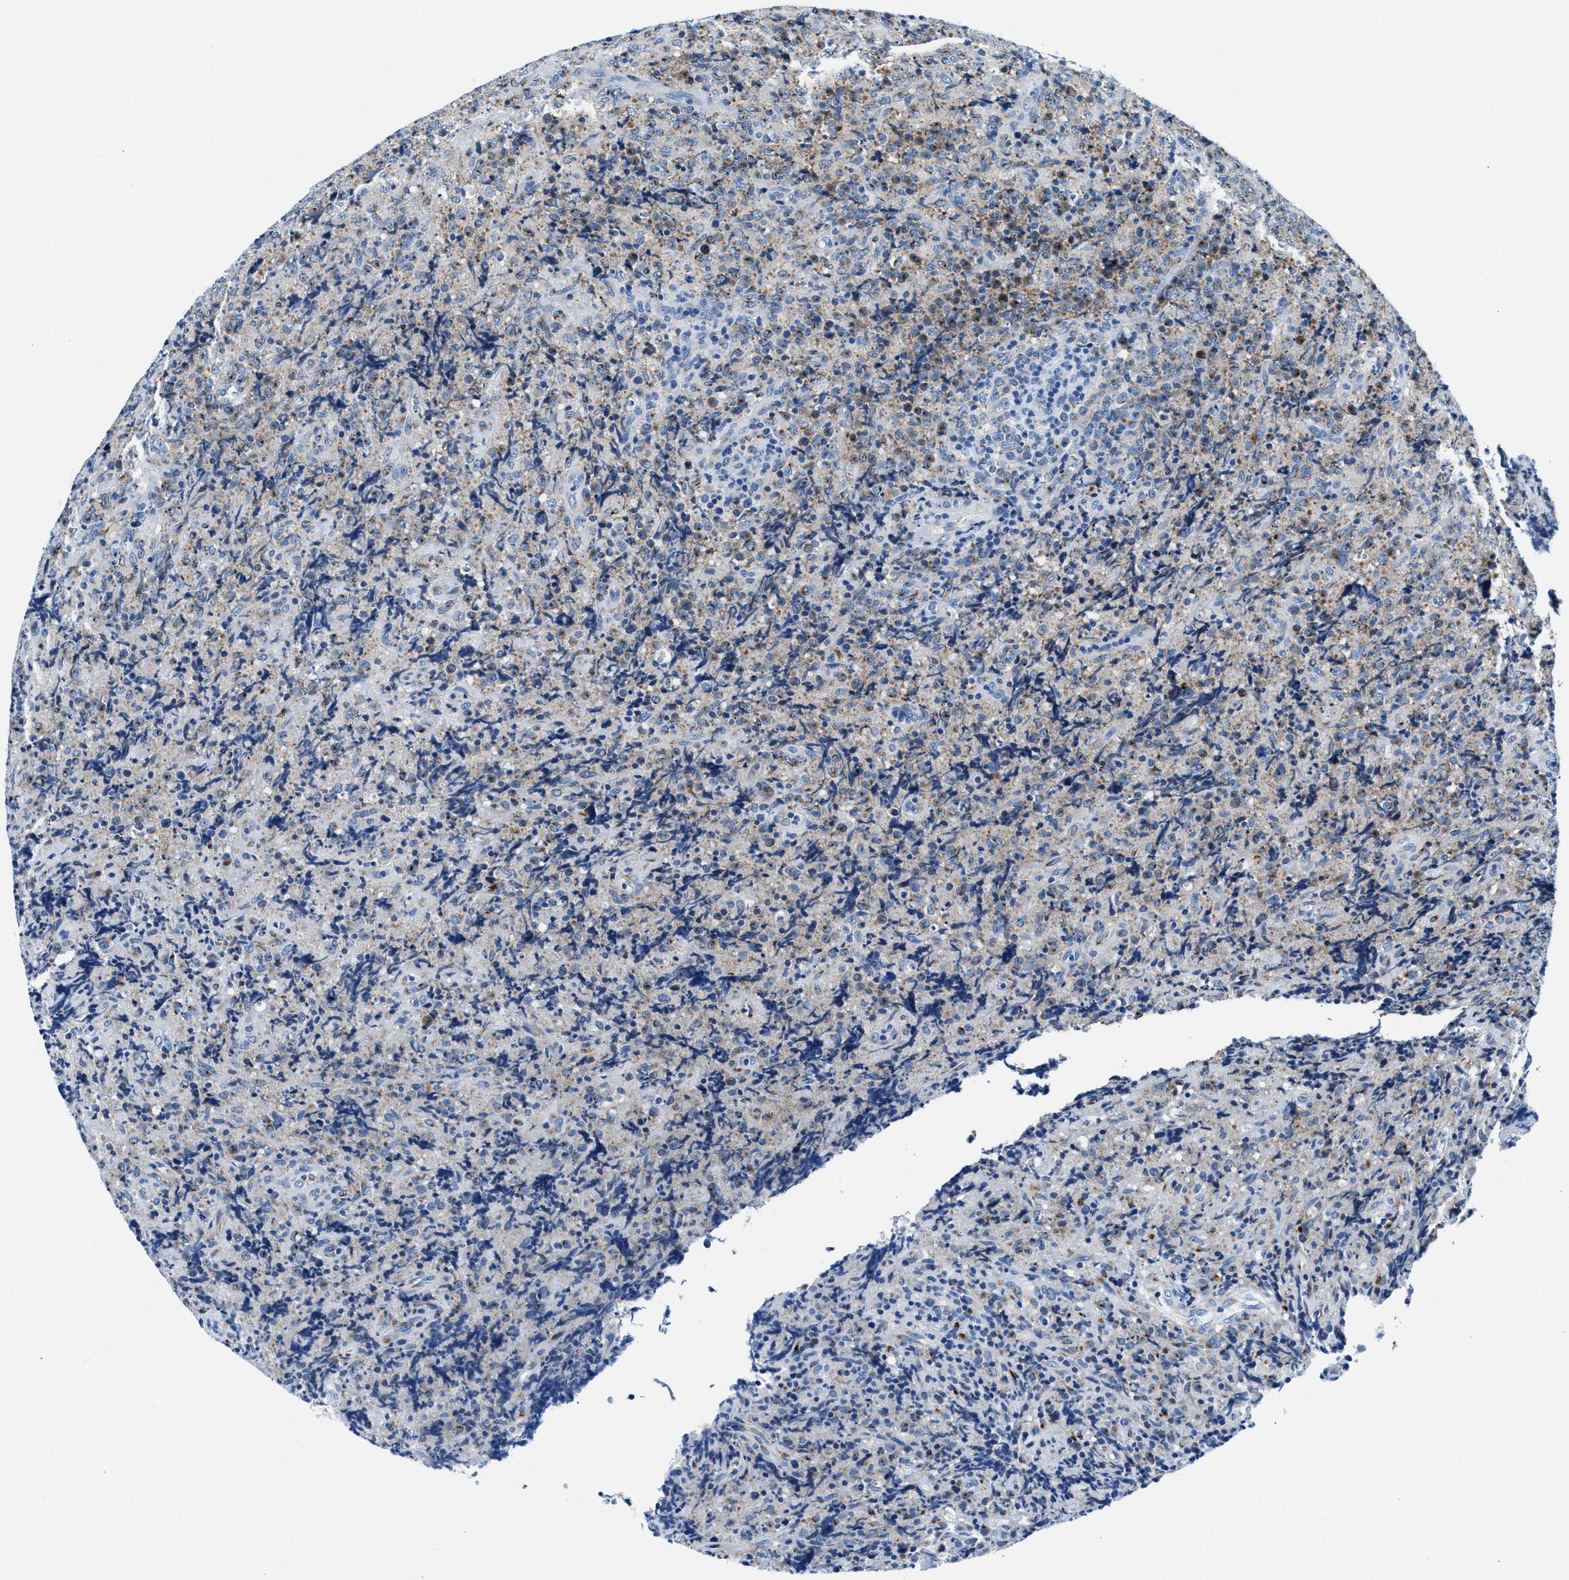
{"staining": {"intensity": "weak", "quantity": "<25%", "location": "cytoplasmic/membranous"}, "tissue": "lymphoma", "cell_type": "Tumor cells", "image_type": "cancer", "snomed": [{"axis": "morphology", "description": "Malignant lymphoma, non-Hodgkin's type, High grade"}, {"axis": "topography", "description": "Tonsil"}], "caption": "A high-resolution histopathology image shows IHC staining of lymphoma, which exhibits no significant expression in tumor cells.", "gene": "VPS53", "patient": {"sex": "female", "age": 36}}